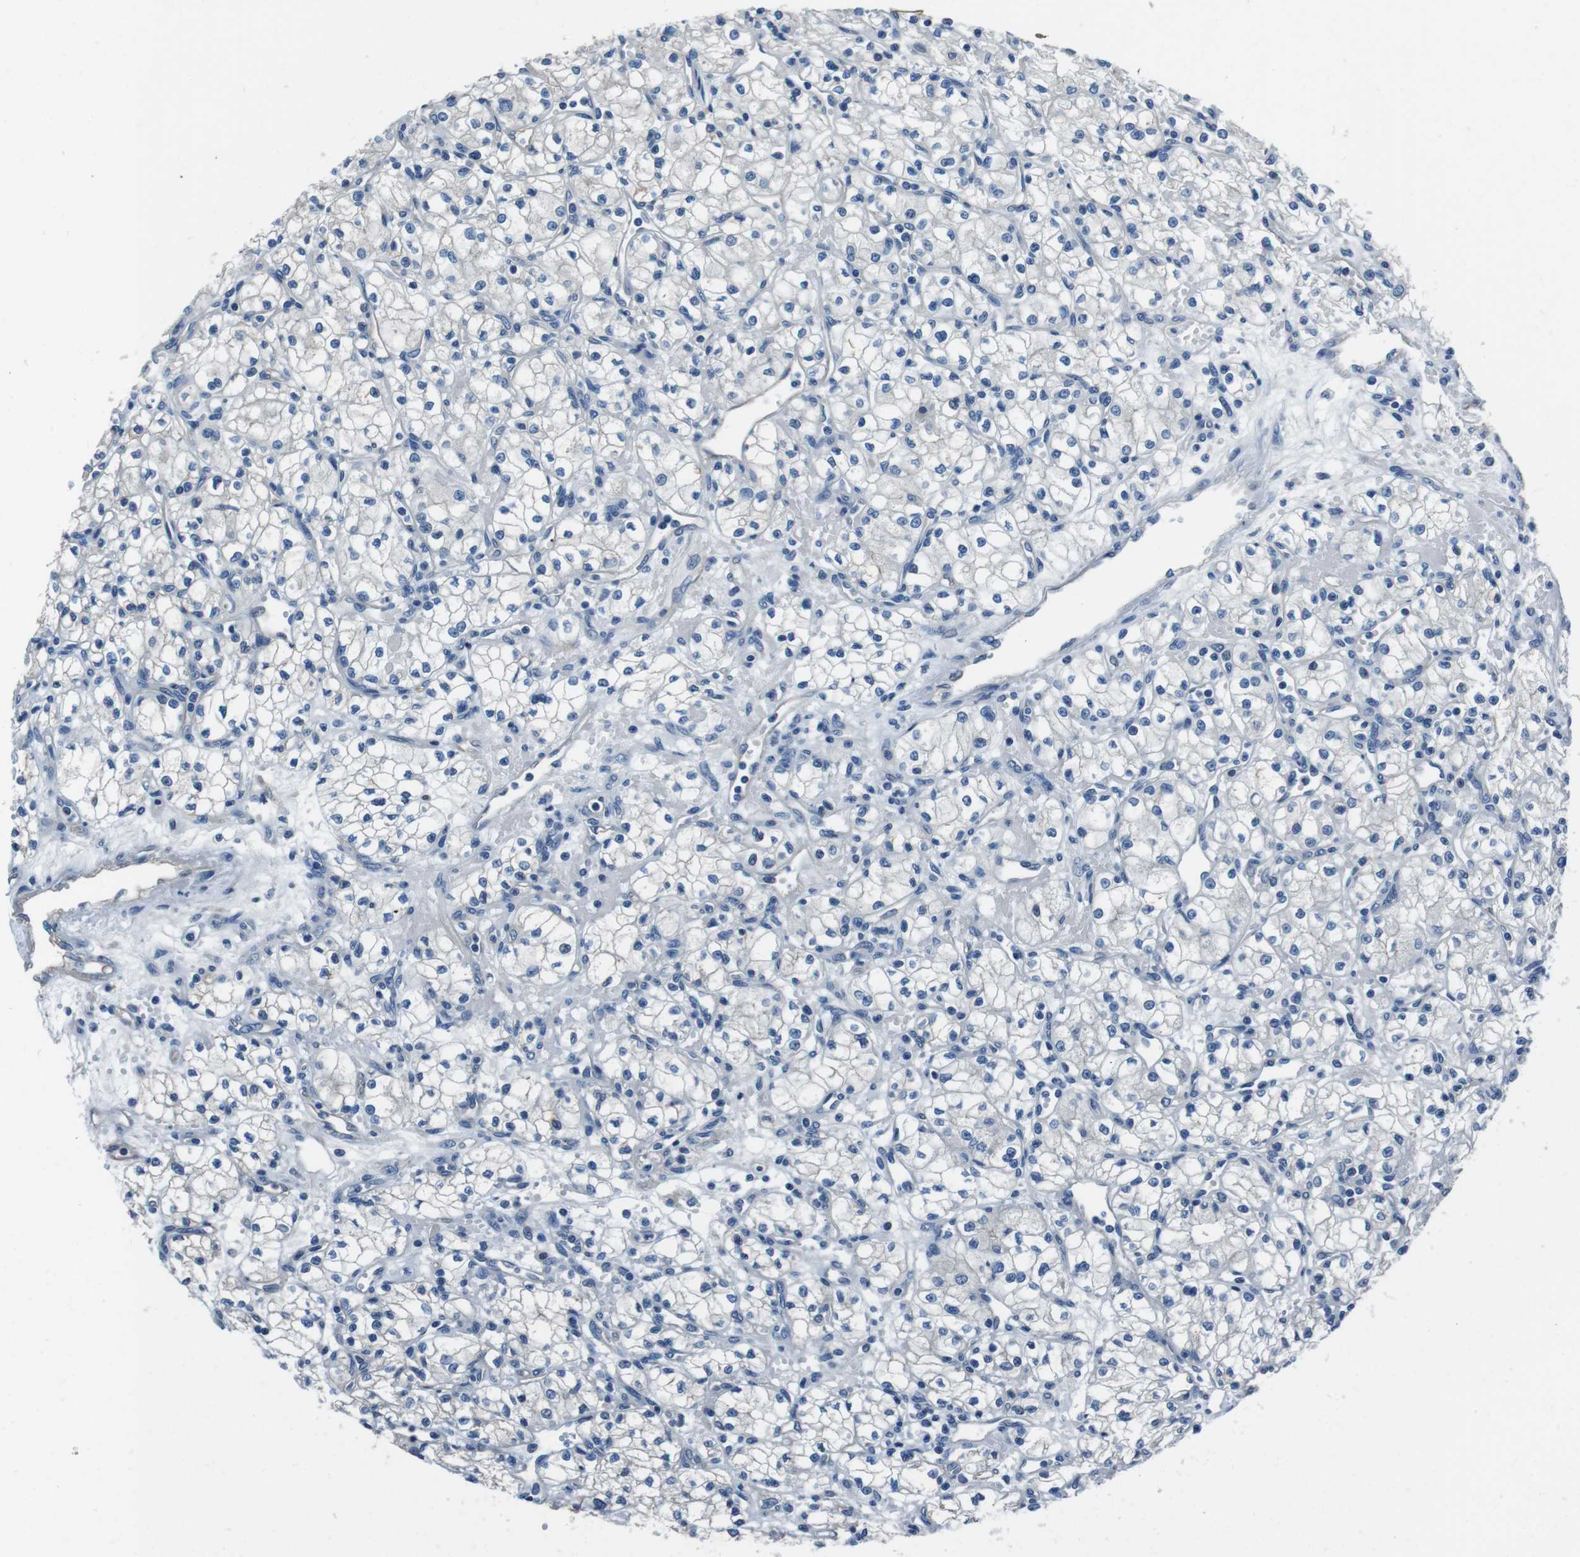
{"staining": {"intensity": "negative", "quantity": "none", "location": "none"}, "tissue": "renal cancer", "cell_type": "Tumor cells", "image_type": "cancer", "snomed": [{"axis": "morphology", "description": "Normal tissue, NOS"}, {"axis": "morphology", "description": "Adenocarcinoma, NOS"}, {"axis": "topography", "description": "Kidney"}], "caption": "Immunohistochemistry micrograph of neoplastic tissue: renal cancer (adenocarcinoma) stained with DAB (3,3'-diaminobenzidine) demonstrates no significant protein positivity in tumor cells.", "gene": "CASQ1", "patient": {"sex": "male", "age": 59}}